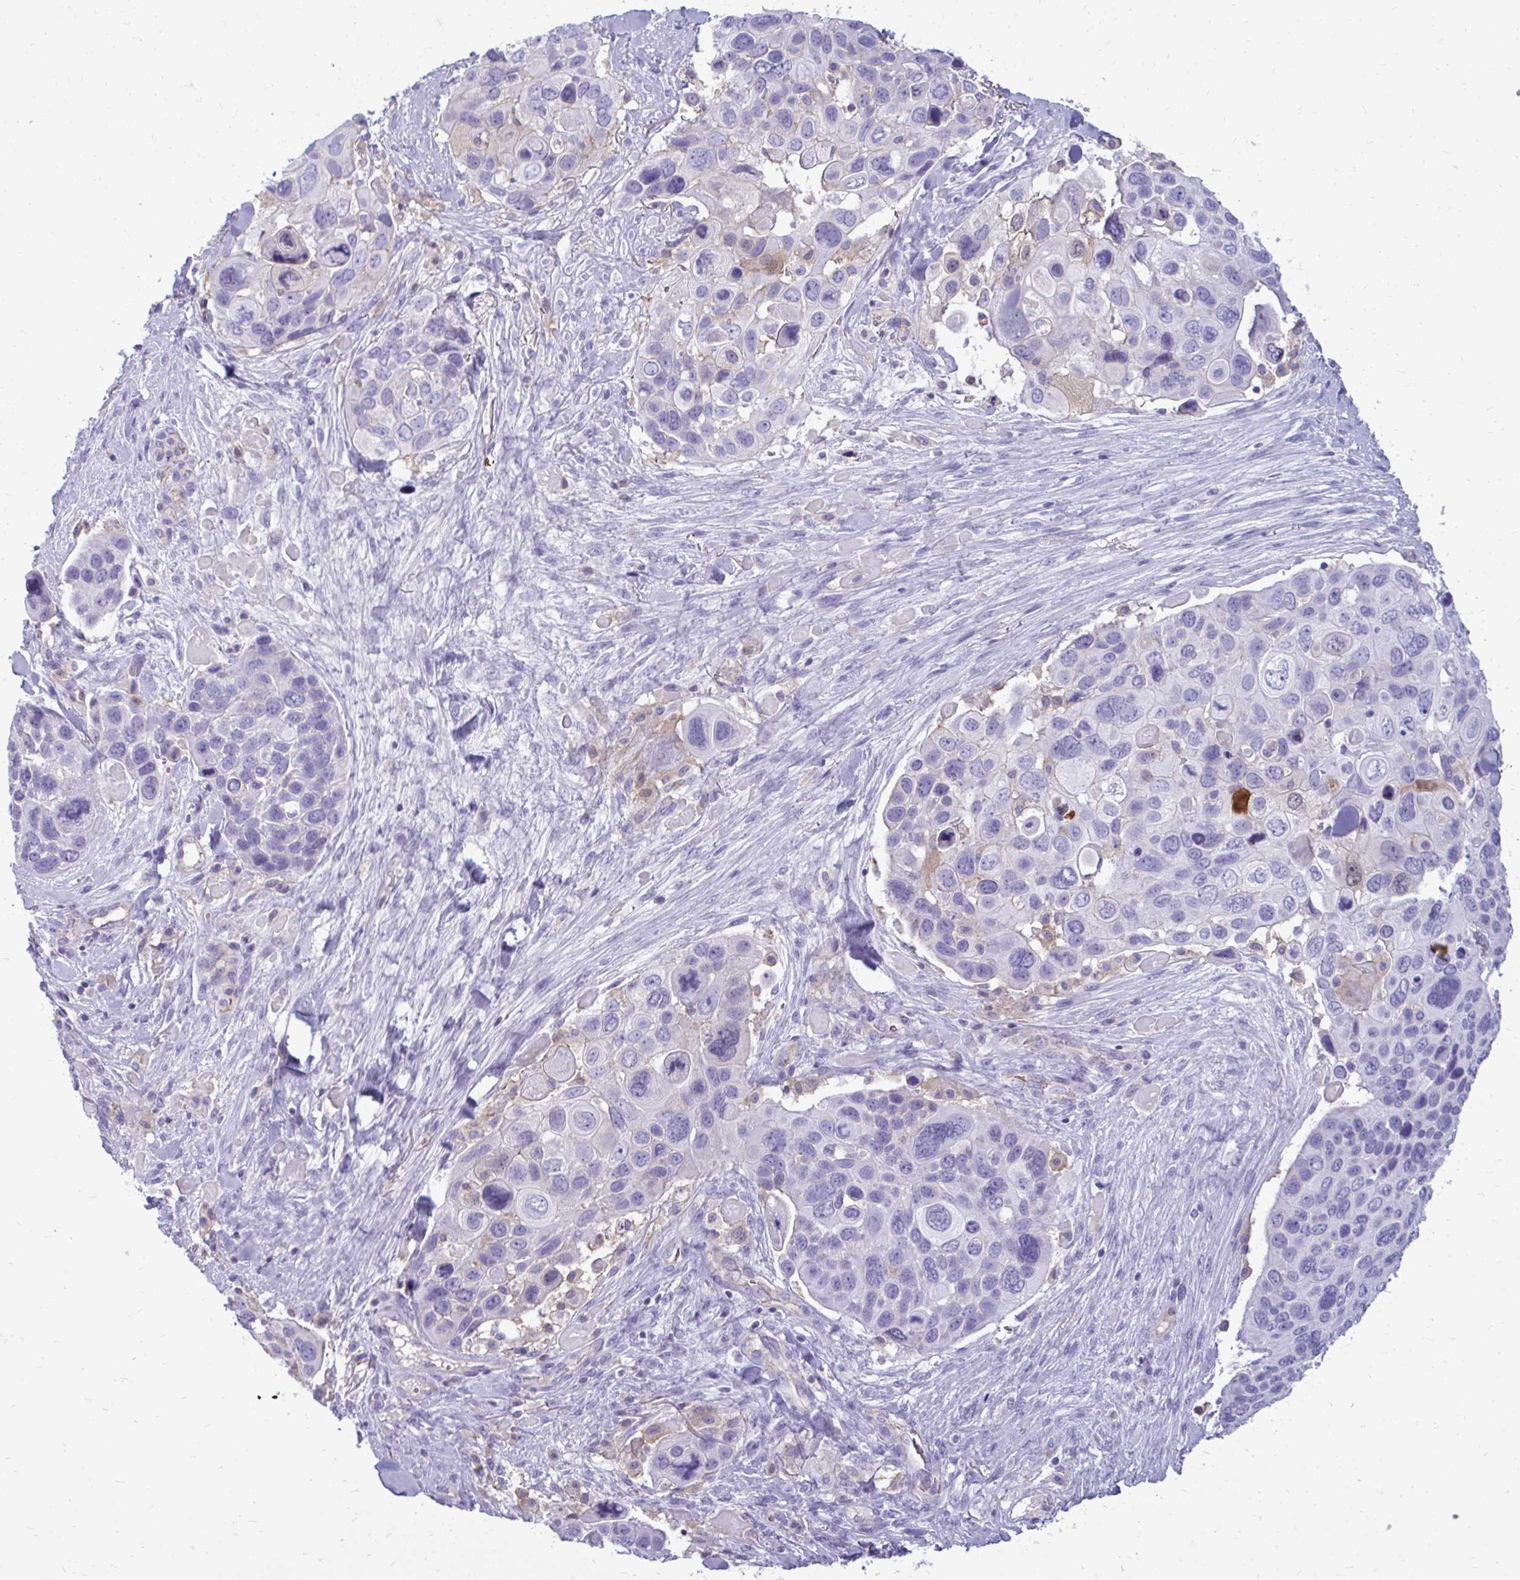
{"staining": {"intensity": "negative", "quantity": "none", "location": "none"}, "tissue": "skin cancer", "cell_type": "Tumor cells", "image_type": "cancer", "snomed": [{"axis": "morphology", "description": "Basal cell carcinoma"}, {"axis": "topography", "description": "Skin"}], "caption": "This histopathology image is of skin cancer (basal cell carcinoma) stained with immunohistochemistry (IHC) to label a protein in brown with the nuclei are counter-stained blue. There is no expression in tumor cells.", "gene": "FABP3", "patient": {"sex": "female", "age": 74}}